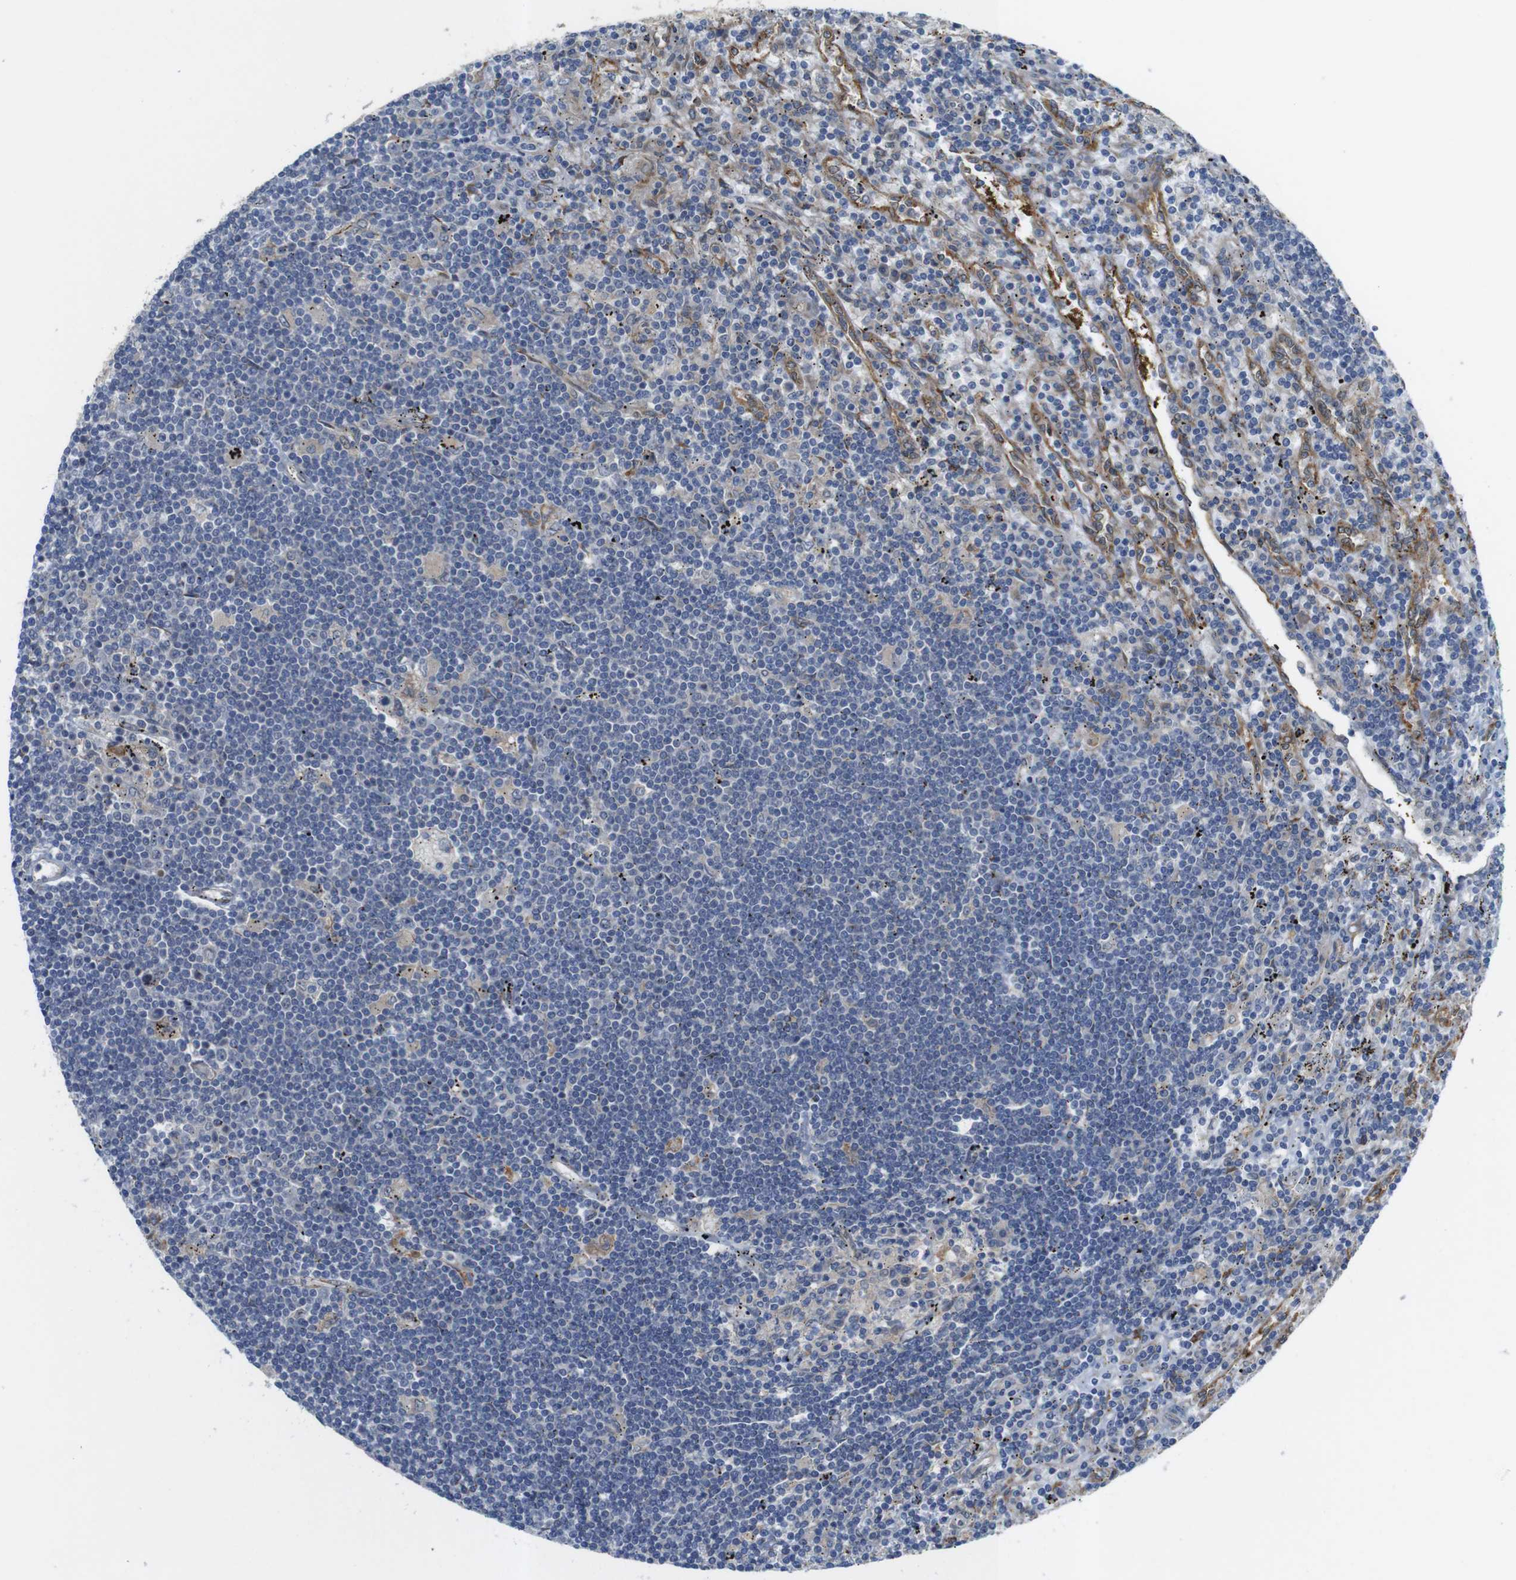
{"staining": {"intensity": "negative", "quantity": "none", "location": "none"}, "tissue": "lymphoma", "cell_type": "Tumor cells", "image_type": "cancer", "snomed": [{"axis": "morphology", "description": "Malignant lymphoma, non-Hodgkin's type, Low grade"}, {"axis": "topography", "description": "Spleen"}], "caption": "Tumor cells show no significant expression in lymphoma.", "gene": "P3H2", "patient": {"sex": "male", "age": 76}}